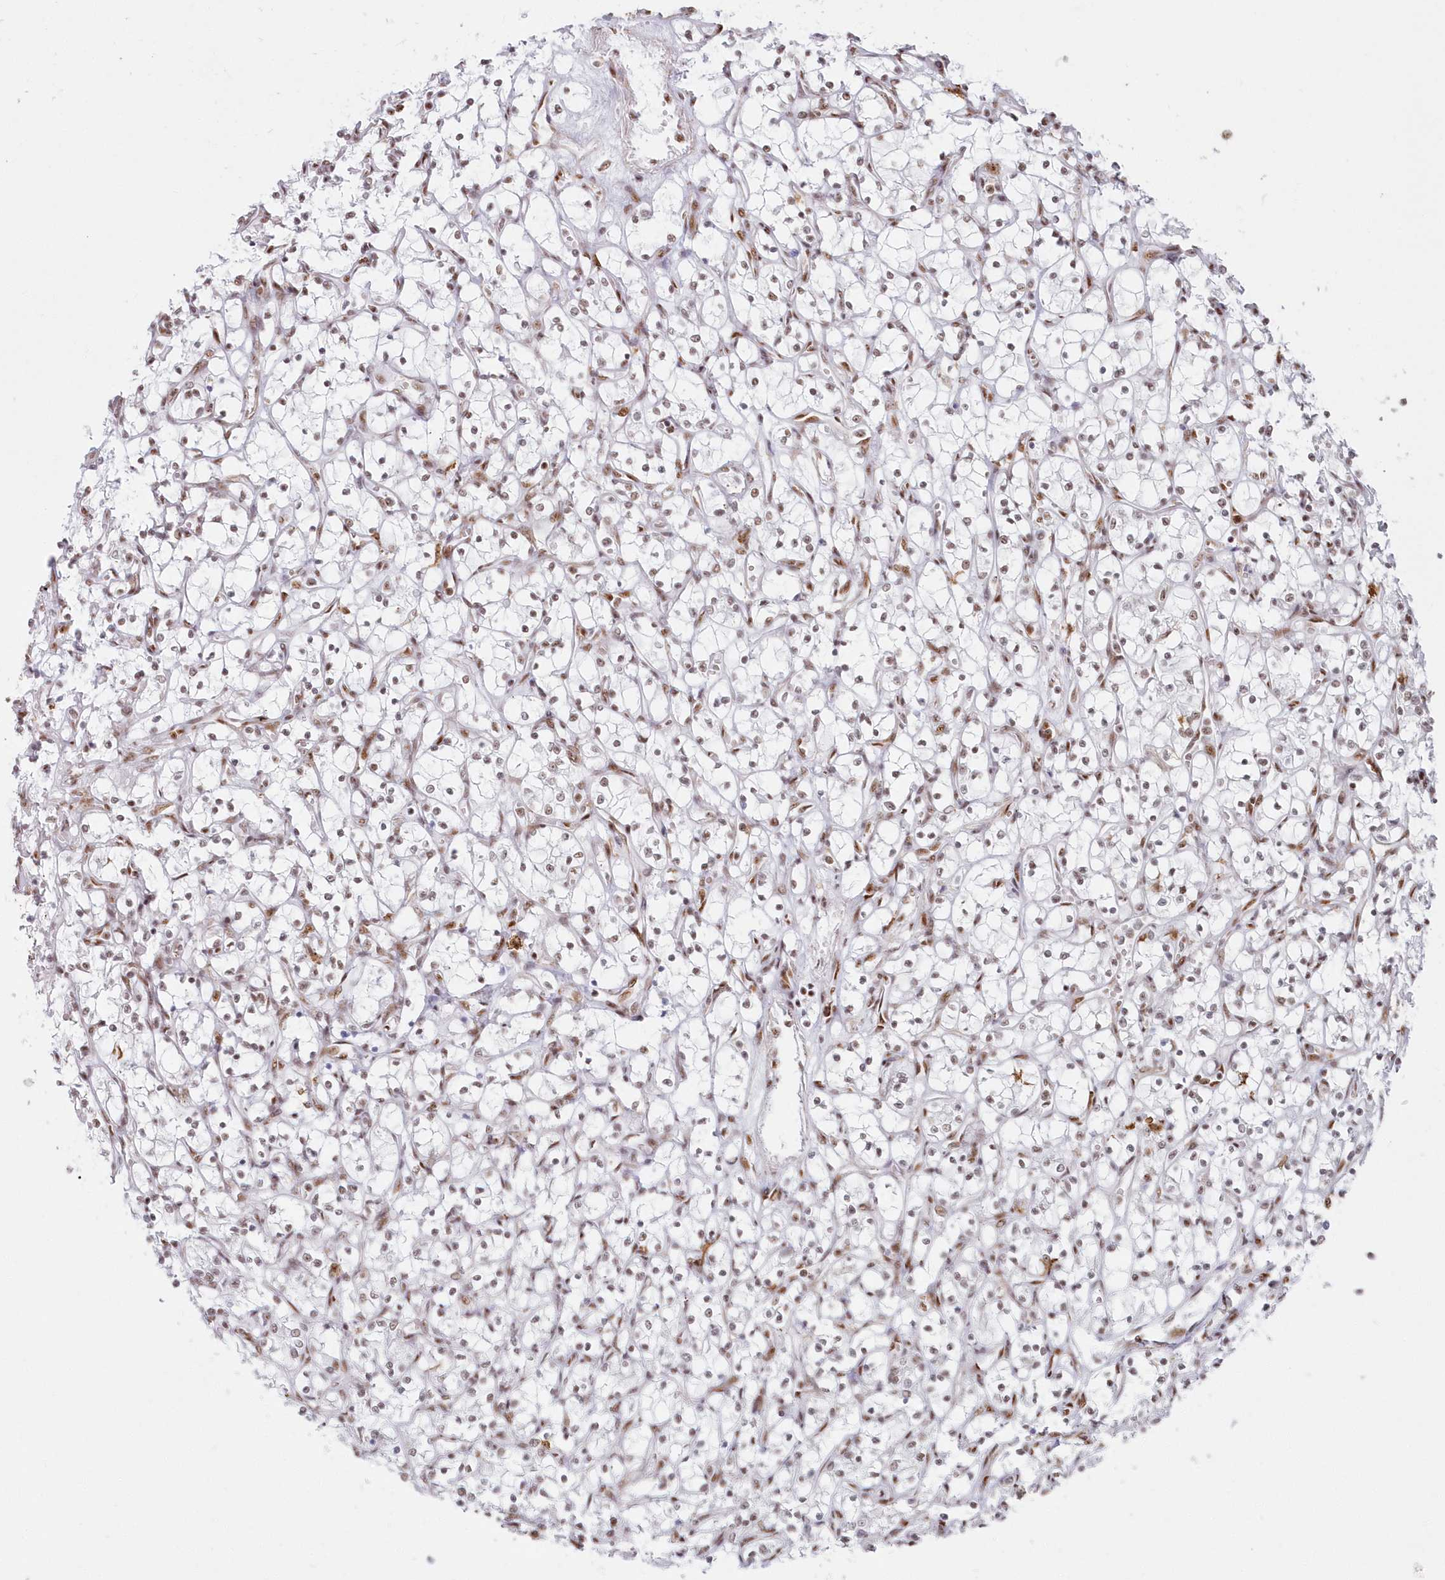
{"staining": {"intensity": "weak", "quantity": "25%-75%", "location": "nuclear"}, "tissue": "renal cancer", "cell_type": "Tumor cells", "image_type": "cancer", "snomed": [{"axis": "morphology", "description": "Adenocarcinoma, NOS"}, {"axis": "topography", "description": "Kidney"}], "caption": "Immunohistochemical staining of renal cancer (adenocarcinoma) exhibits low levels of weak nuclear positivity in approximately 25%-75% of tumor cells.", "gene": "DDX46", "patient": {"sex": "female", "age": 69}}